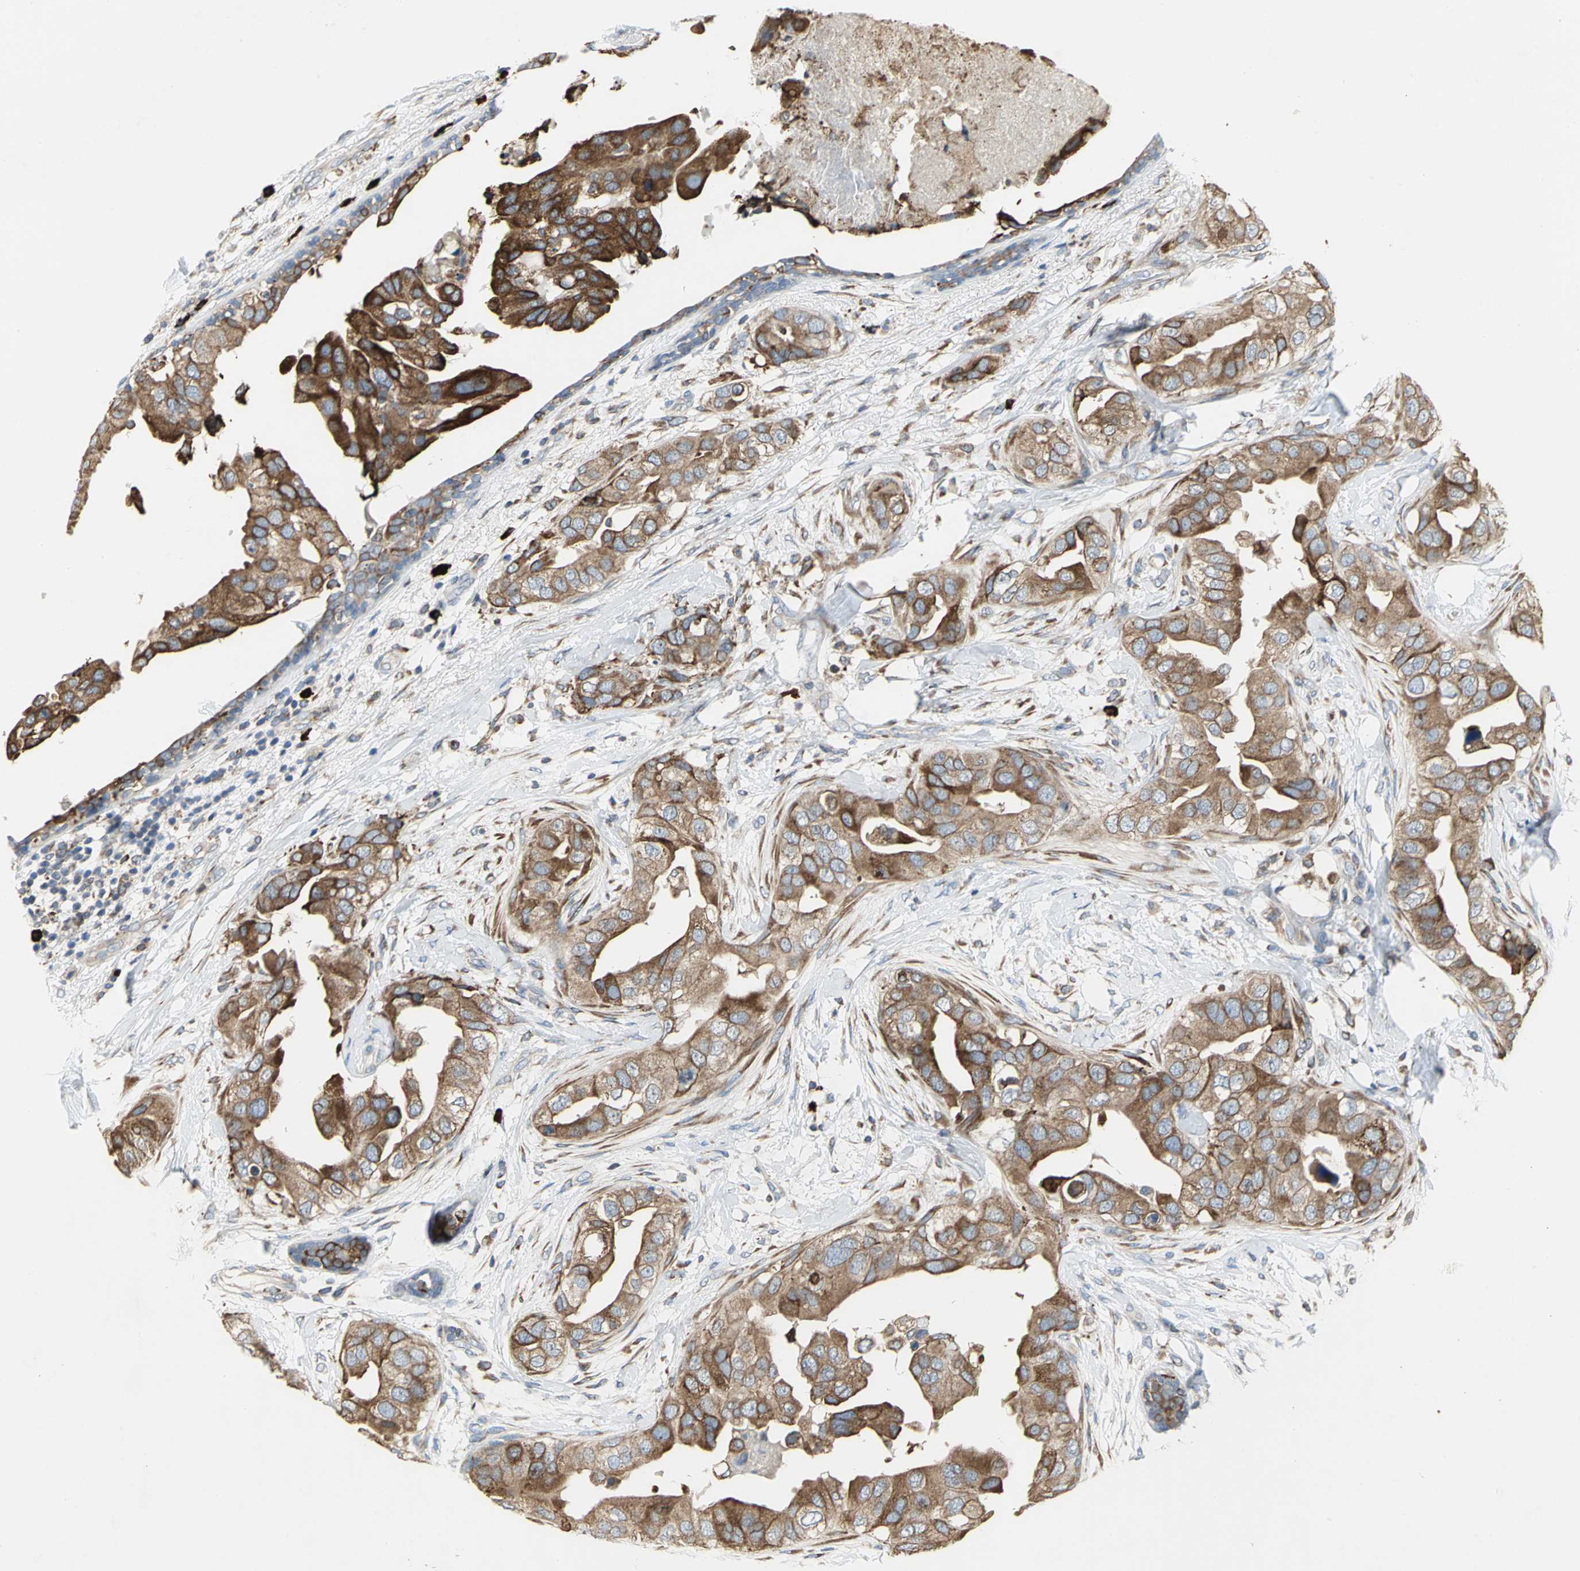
{"staining": {"intensity": "strong", "quantity": ">75%", "location": "cytoplasmic/membranous"}, "tissue": "breast cancer", "cell_type": "Tumor cells", "image_type": "cancer", "snomed": [{"axis": "morphology", "description": "Duct carcinoma"}, {"axis": "topography", "description": "Breast"}], "caption": "Invasive ductal carcinoma (breast) was stained to show a protein in brown. There is high levels of strong cytoplasmic/membranous positivity in about >75% of tumor cells.", "gene": "SDF2L1", "patient": {"sex": "female", "age": 40}}